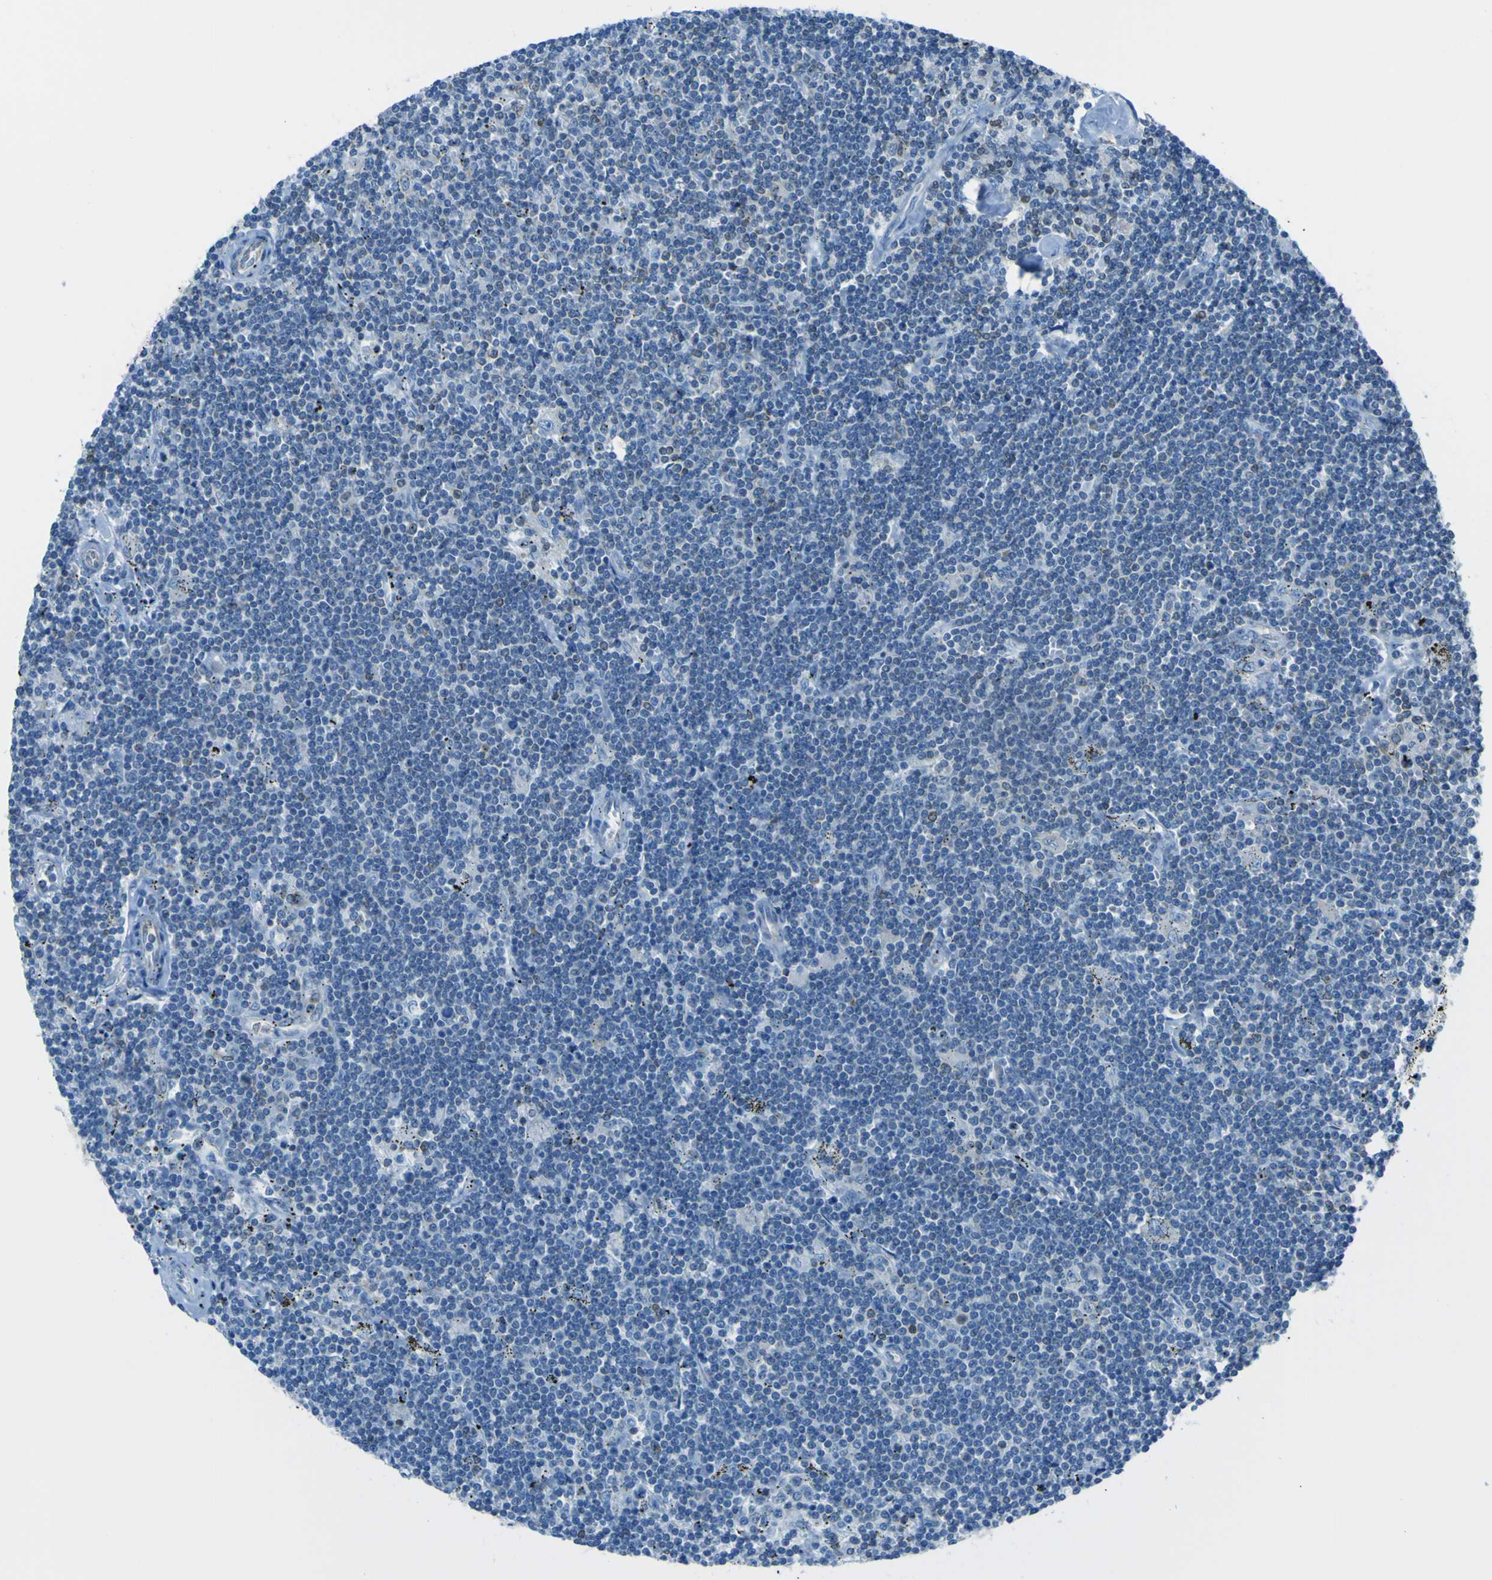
{"staining": {"intensity": "negative", "quantity": "none", "location": "none"}, "tissue": "lymphoma", "cell_type": "Tumor cells", "image_type": "cancer", "snomed": [{"axis": "morphology", "description": "Malignant lymphoma, non-Hodgkin's type, Low grade"}, {"axis": "topography", "description": "Spleen"}], "caption": "The photomicrograph exhibits no staining of tumor cells in malignant lymphoma, non-Hodgkin's type (low-grade). (Stains: DAB immunohistochemistry with hematoxylin counter stain, Microscopy: brightfield microscopy at high magnification).", "gene": "STIM1", "patient": {"sex": "male", "age": 76}}